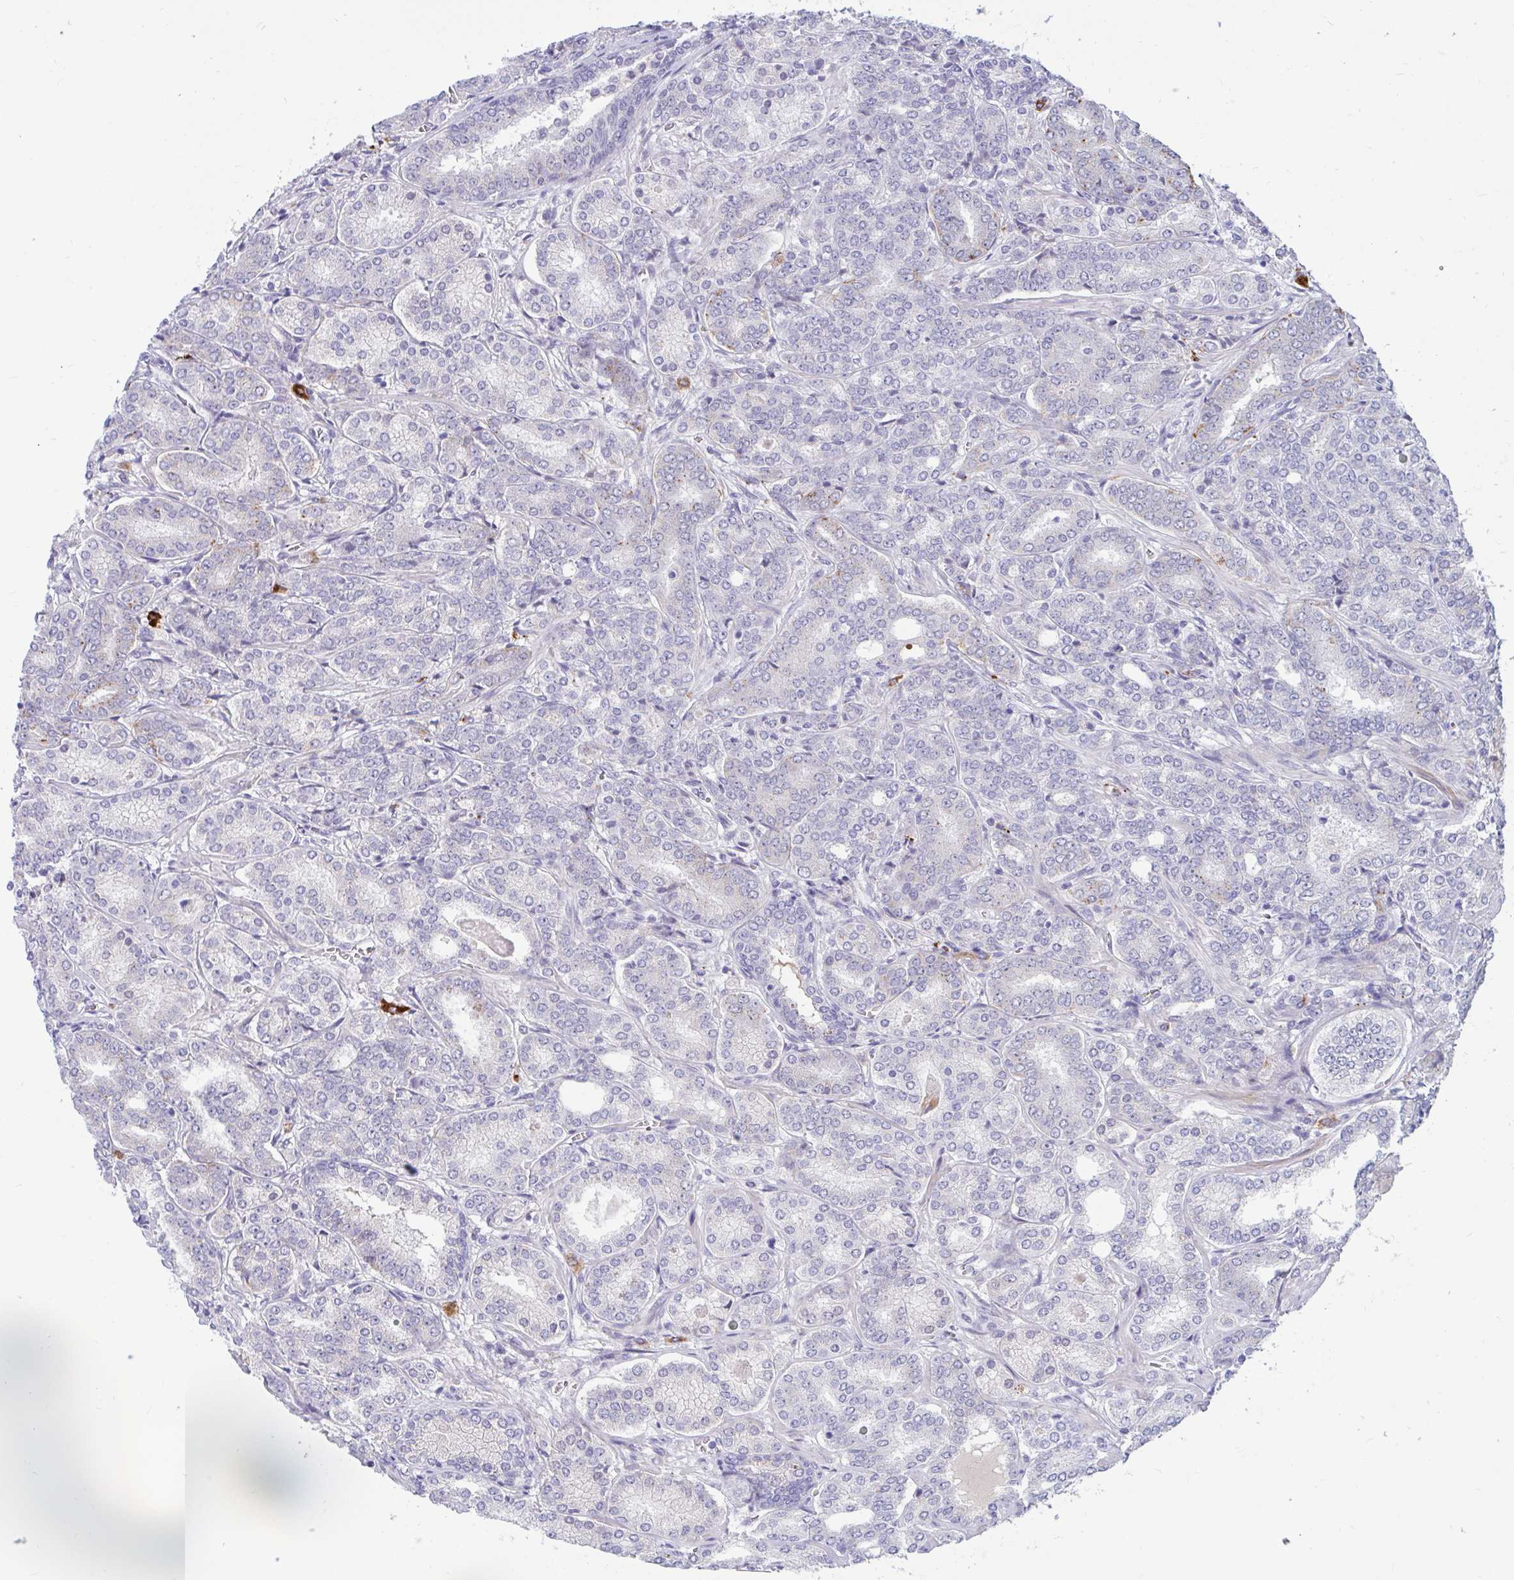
{"staining": {"intensity": "negative", "quantity": "none", "location": "none"}, "tissue": "prostate cancer", "cell_type": "Tumor cells", "image_type": "cancer", "snomed": [{"axis": "morphology", "description": "Adenocarcinoma, High grade"}, {"axis": "topography", "description": "Prostate"}], "caption": "The photomicrograph shows no significant staining in tumor cells of prostate cancer. (DAB immunohistochemistry visualized using brightfield microscopy, high magnification).", "gene": "FAM219B", "patient": {"sex": "male", "age": 72}}